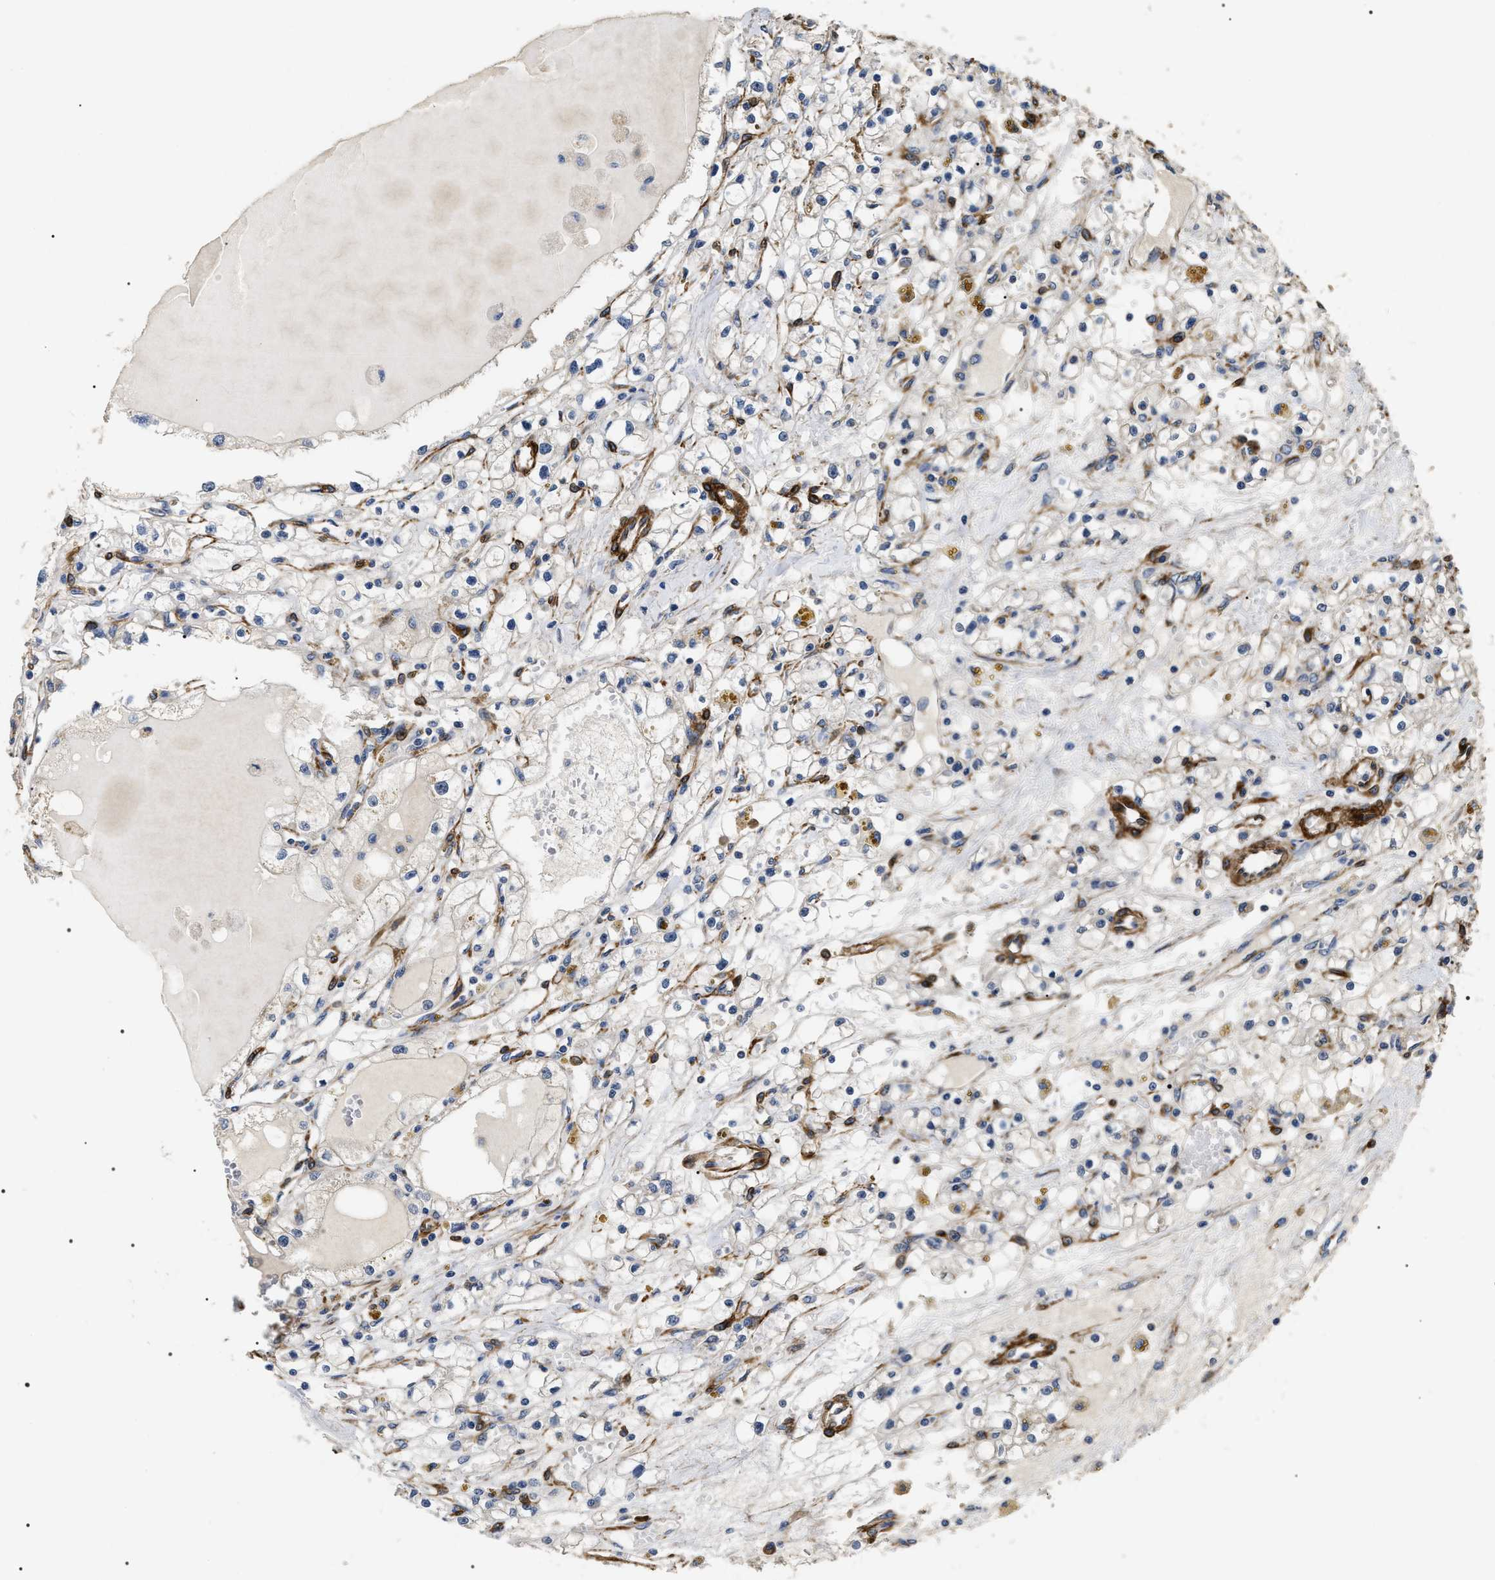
{"staining": {"intensity": "negative", "quantity": "none", "location": "none"}, "tissue": "renal cancer", "cell_type": "Tumor cells", "image_type": "cancer", "snomed": [{"axis": "morphology", "description": "Adenocarcinoma, NOS"}, {"axis": "topography", "description": "Kidney"}], "caption": "Immunohistochemistry (IHC) photomicrograph of renal cancer stained for a protein (brown), which exhibits no expression in tumor cells.", "gene": "ZC3HAV1L", "patient": {"sex": "male", "age": 56}}